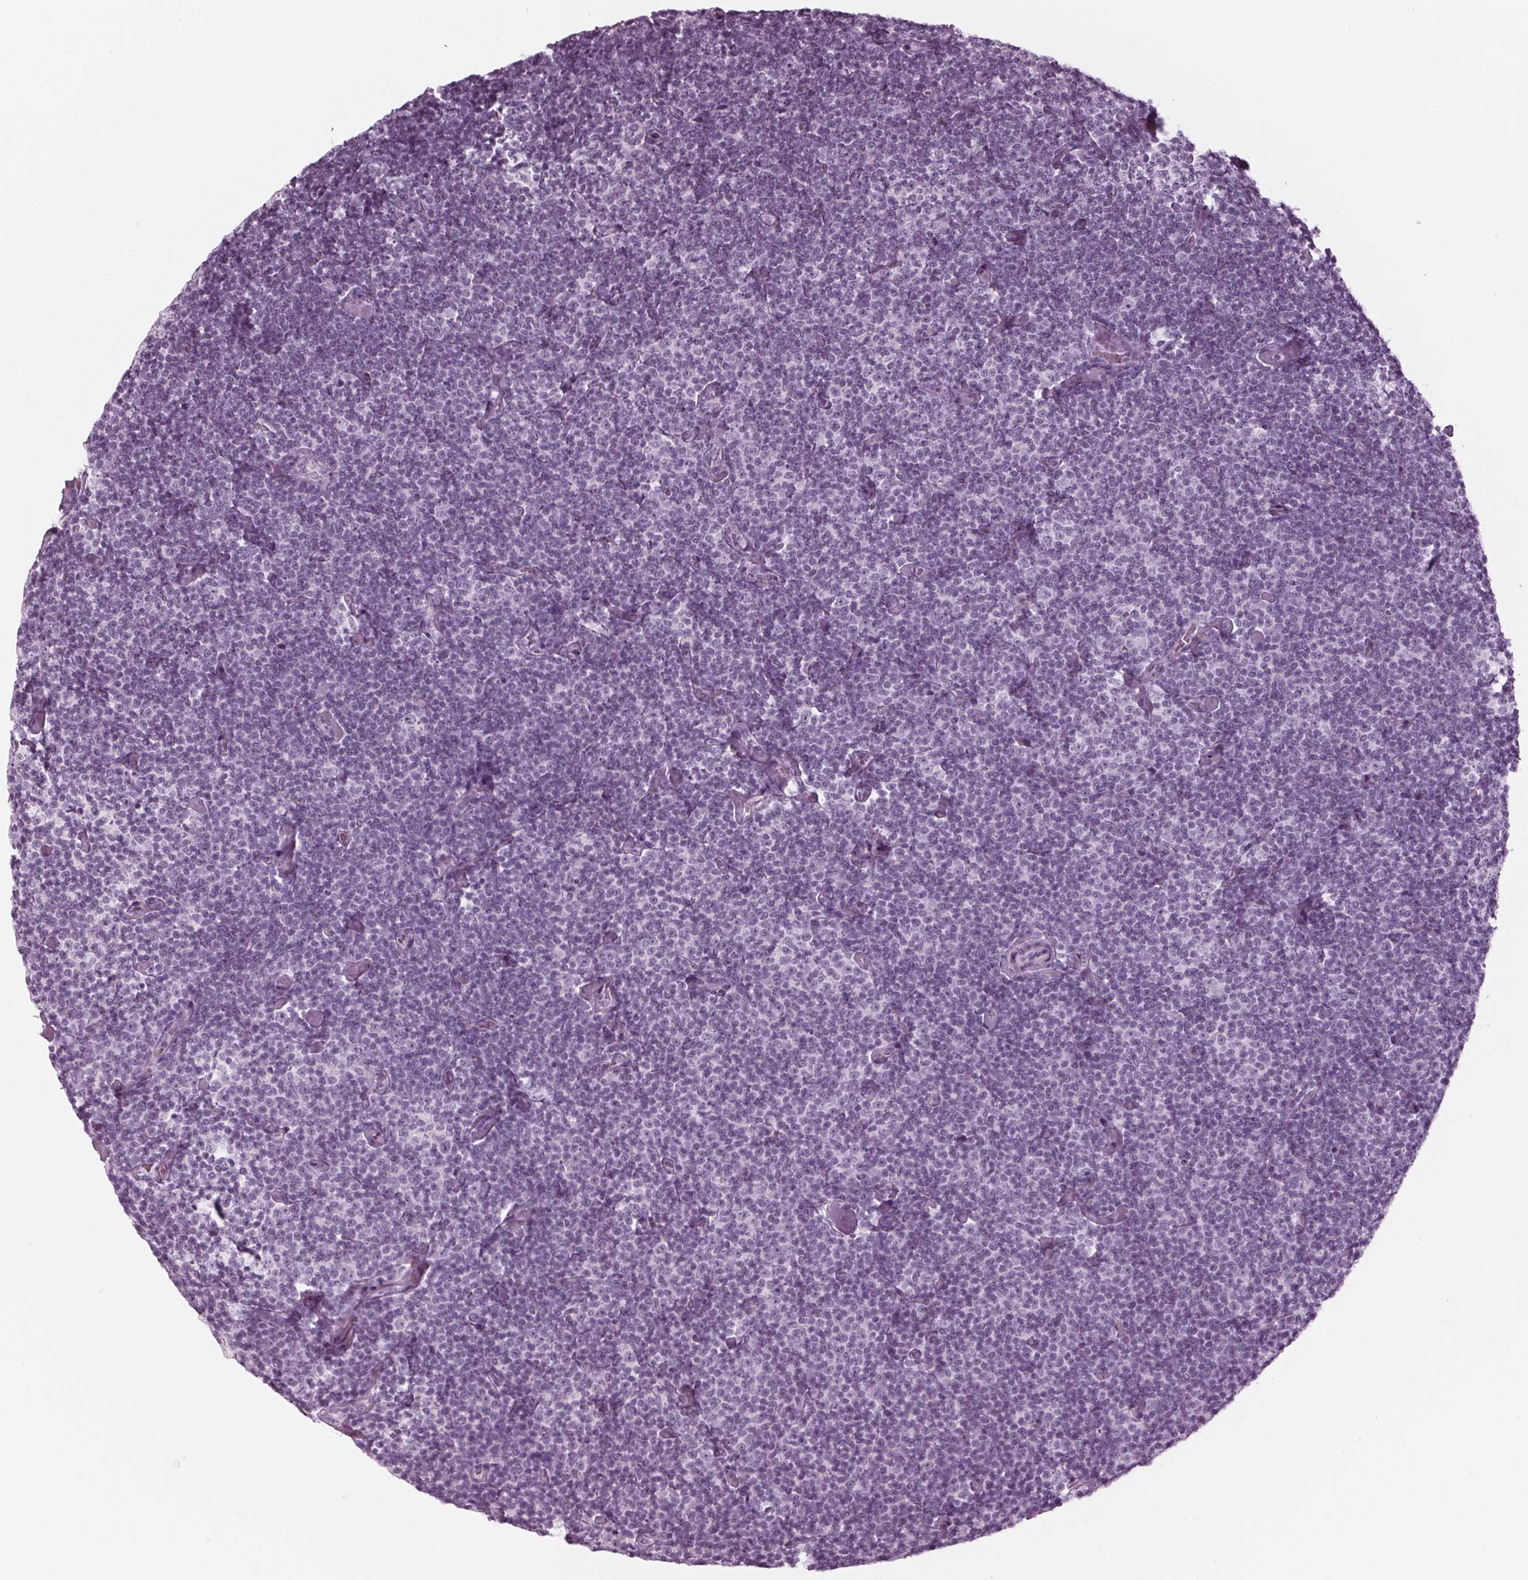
{"staining": {"intensity": "negative", "quantity": "none", "location": "none"}, "tissue": "lymphoma", "cell_type": "Tumor cells", "image_type": "cancer", "snomed": [{"axis": "morphology", "description": "Malignant lymphoma, non-Hodgkin's type, Low grade"}, {"axis": "topography", "description": "Lymph node"}], "caption": "There is no significant staining in tumor cells of lymphoma.", "gene": "KRT28", "patient": {"sex": "male", "age": 81}}